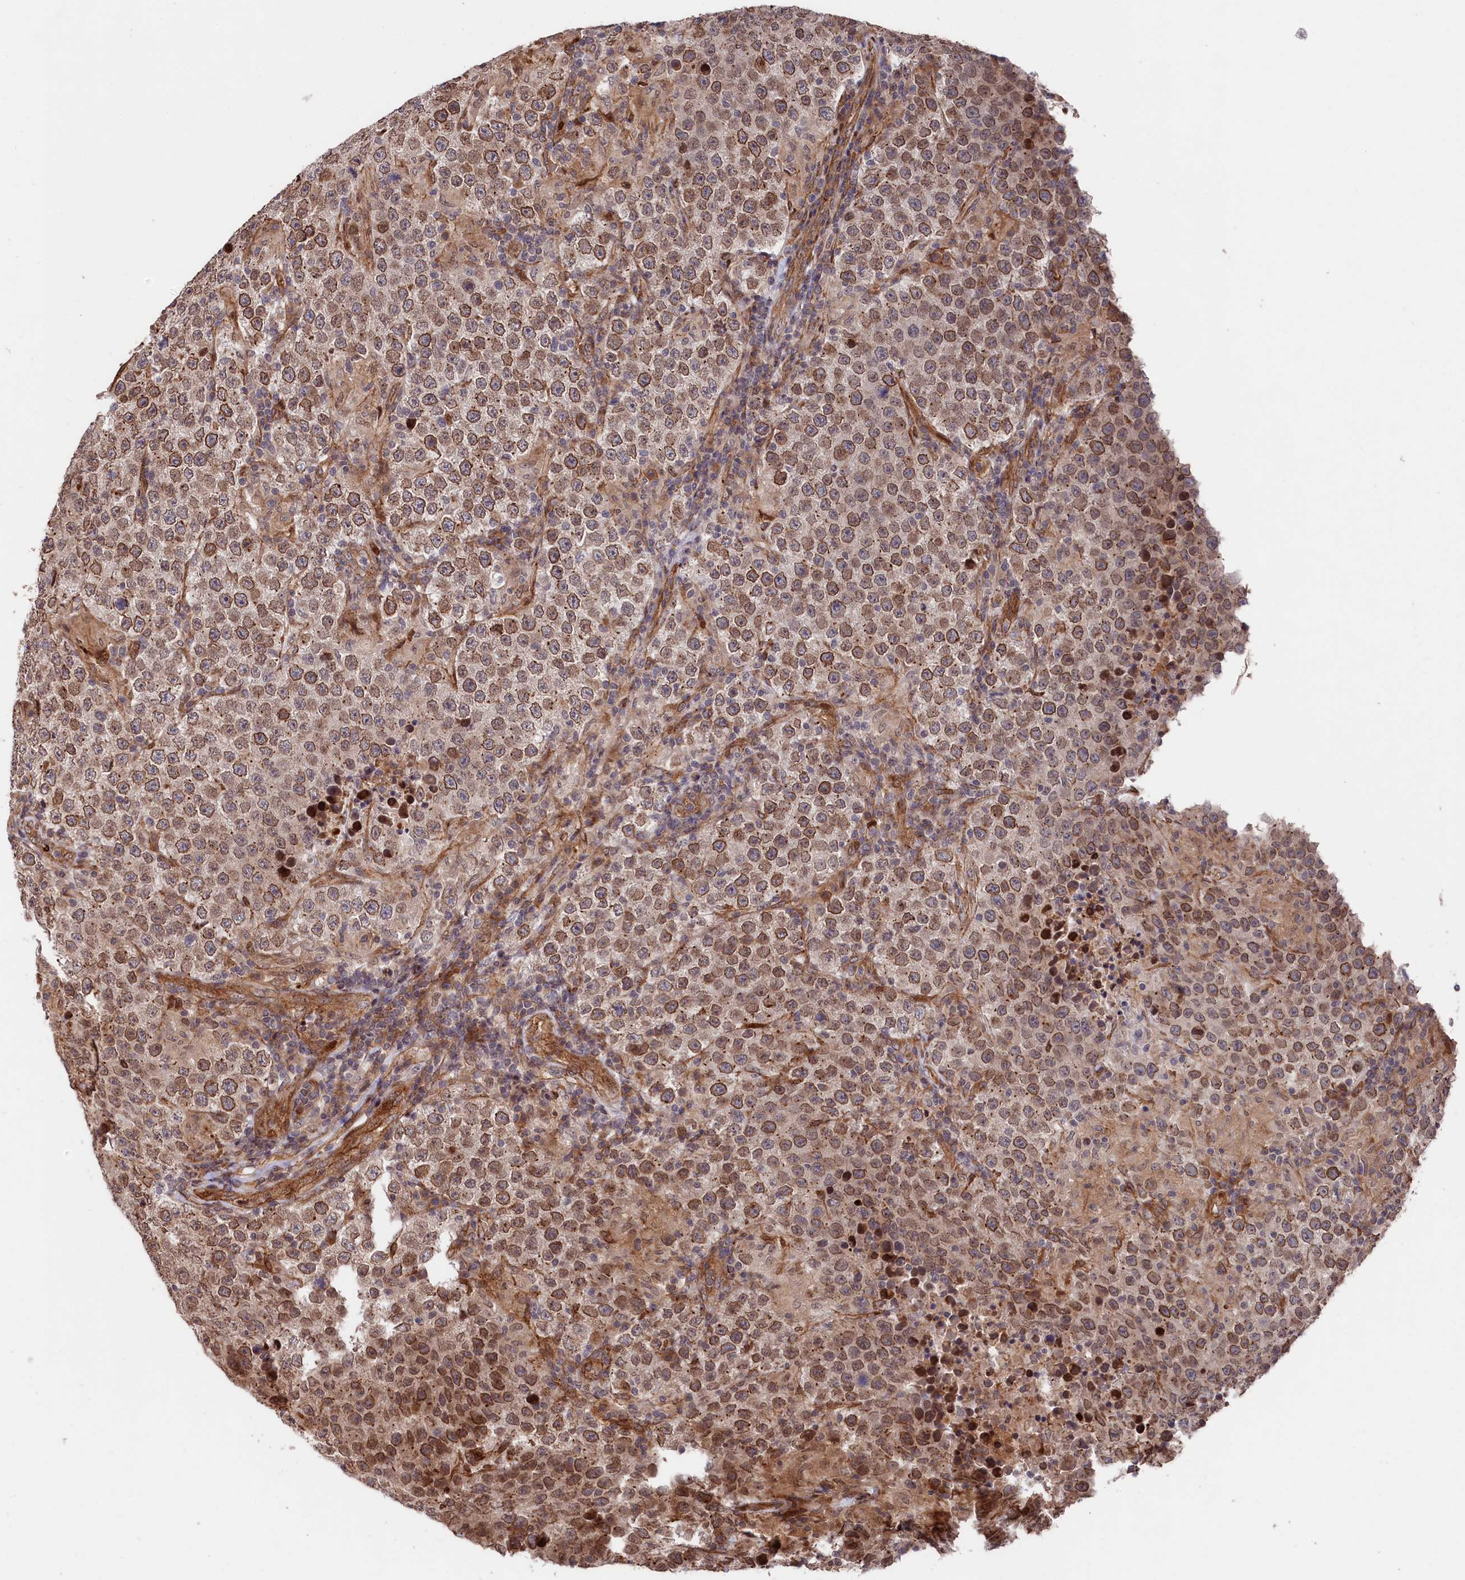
{"staining": {"intensity": "moderate", "quantity": ">75%", "location": "cytoplasmic/membranous,nuclear"}, "tissue": "testis cancer", "cell_type": "Tumor cells", "image_type": "cancer", "snomed": [{"axis": "morphology", "description": "Normal tissue, NOS"}, {"axis": "morphology", "description": "Urothelial carcinoma, High grade"}, {"axis": "morphology", "description": "Seminoma, NOS"}, {"axis": "morphology", "description": "Carcinoma, Embryonal, NOS"}, {"axis": "topography", "description": "Urinary bladder"}, {"axis": "topography", "description": "Testis"}], "caption": "Immunohistochemical staining of human testis high-grade urothelial carcinoma exhibits moderate cytoplasmic/membranous and nuclear protein positivity in approximately >75% of tumor cells.", "gene": "TNKS1BP1", "patient": {"sex": "male", "age": 41}}